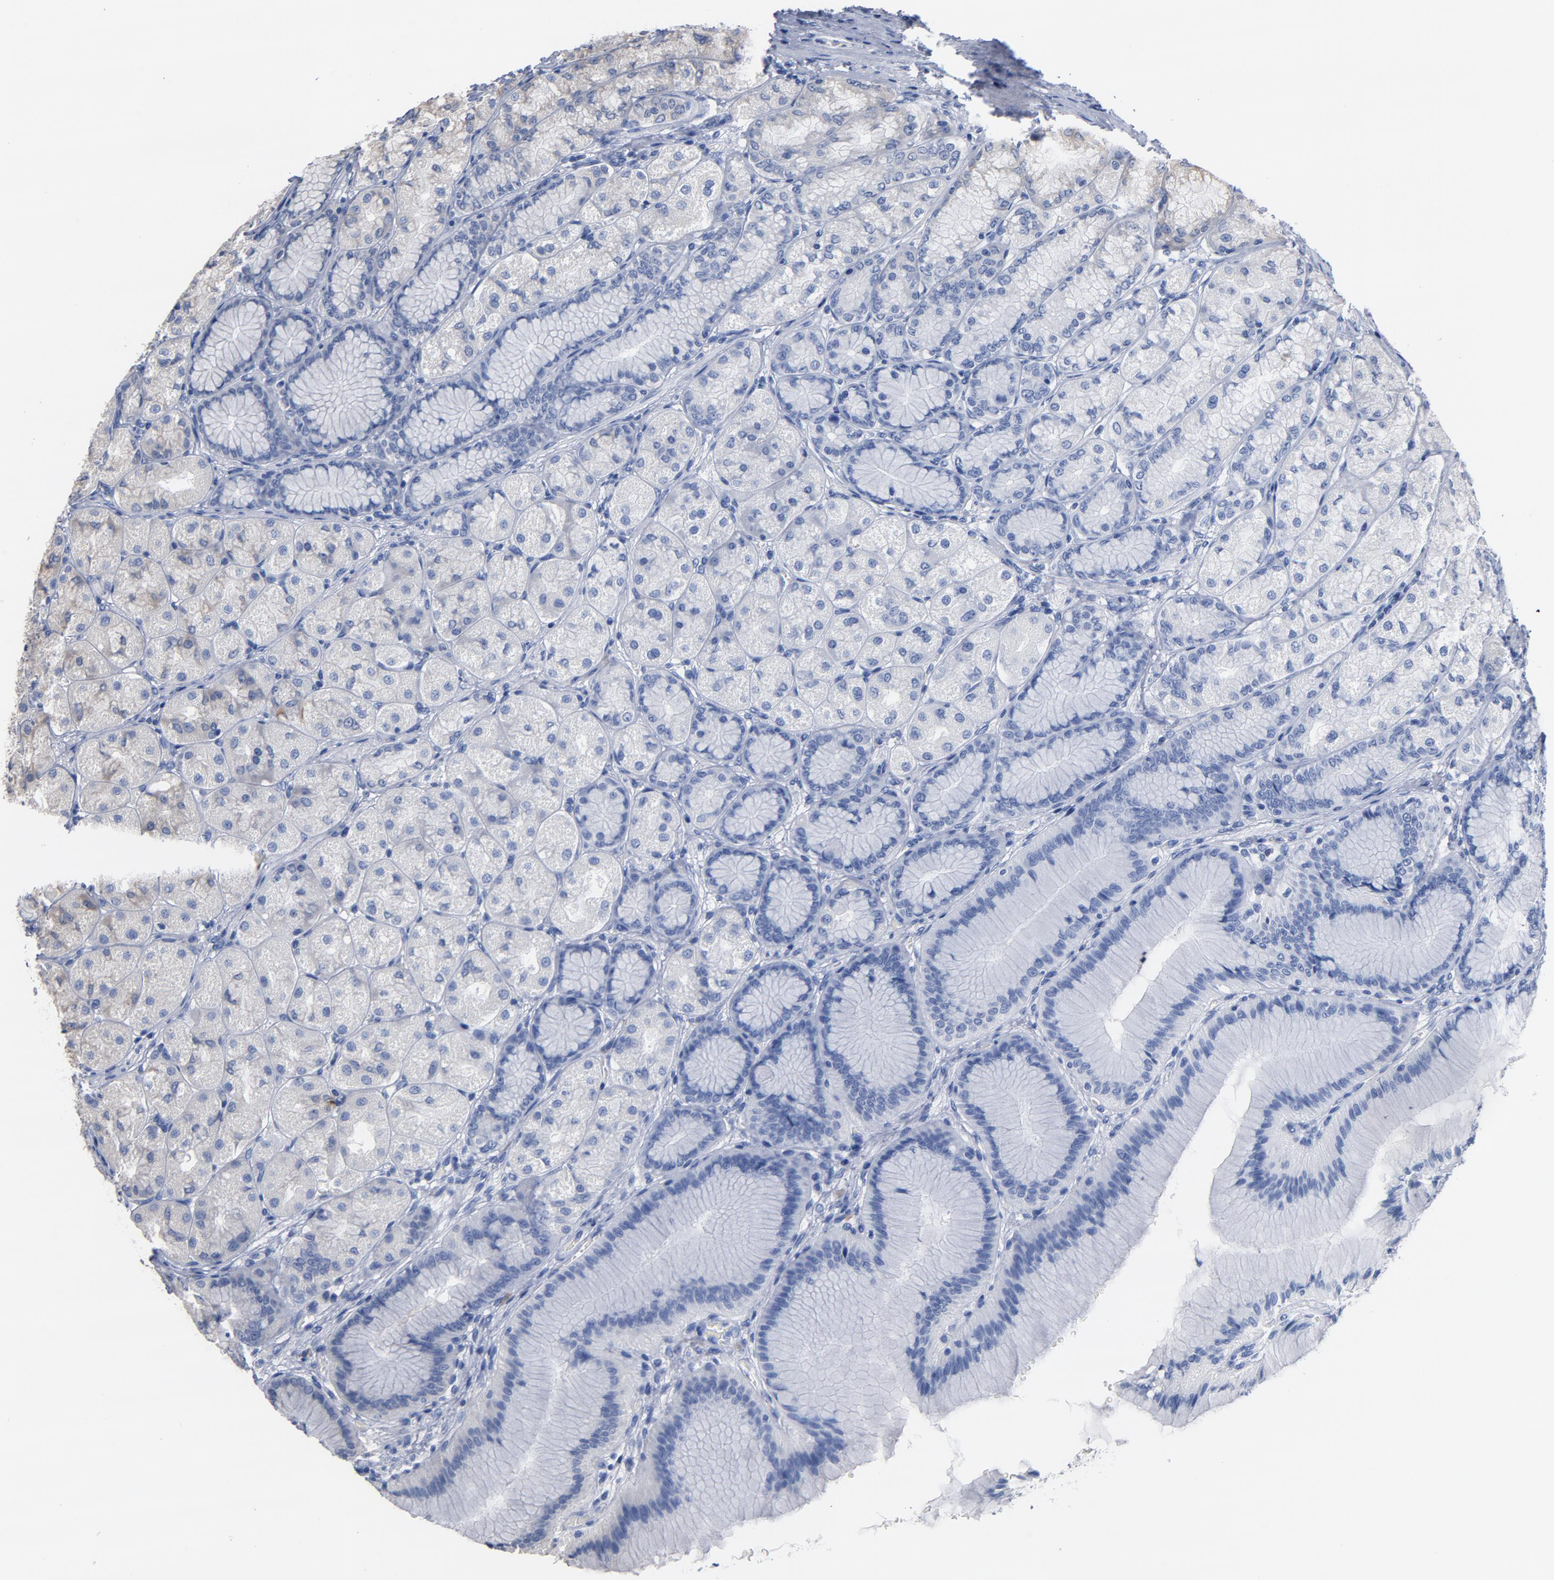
{"staining": {"intensity": "negative", "quantity": "none", "location": "none"}, "tissue": "stomach", "cell_type": "Glandular cells", "image_type": "normal", "snomed": [{"axis": "morphology", "description": "Normal tissue, NOS"}, {"axis": "morphology", "description": "Adenocarcinoma, NOS"}, {"axis": "topography", "description": "Stomach"}, {"axis": "topography", "description": "Stomach, lower"}], "caption": "Human stomach stained for a protein using immunohistochemistry (IHC) exhibits no staining in glandular cells.", "gene": "TLR4", "patient": {"sex": "female", "age": 65}}